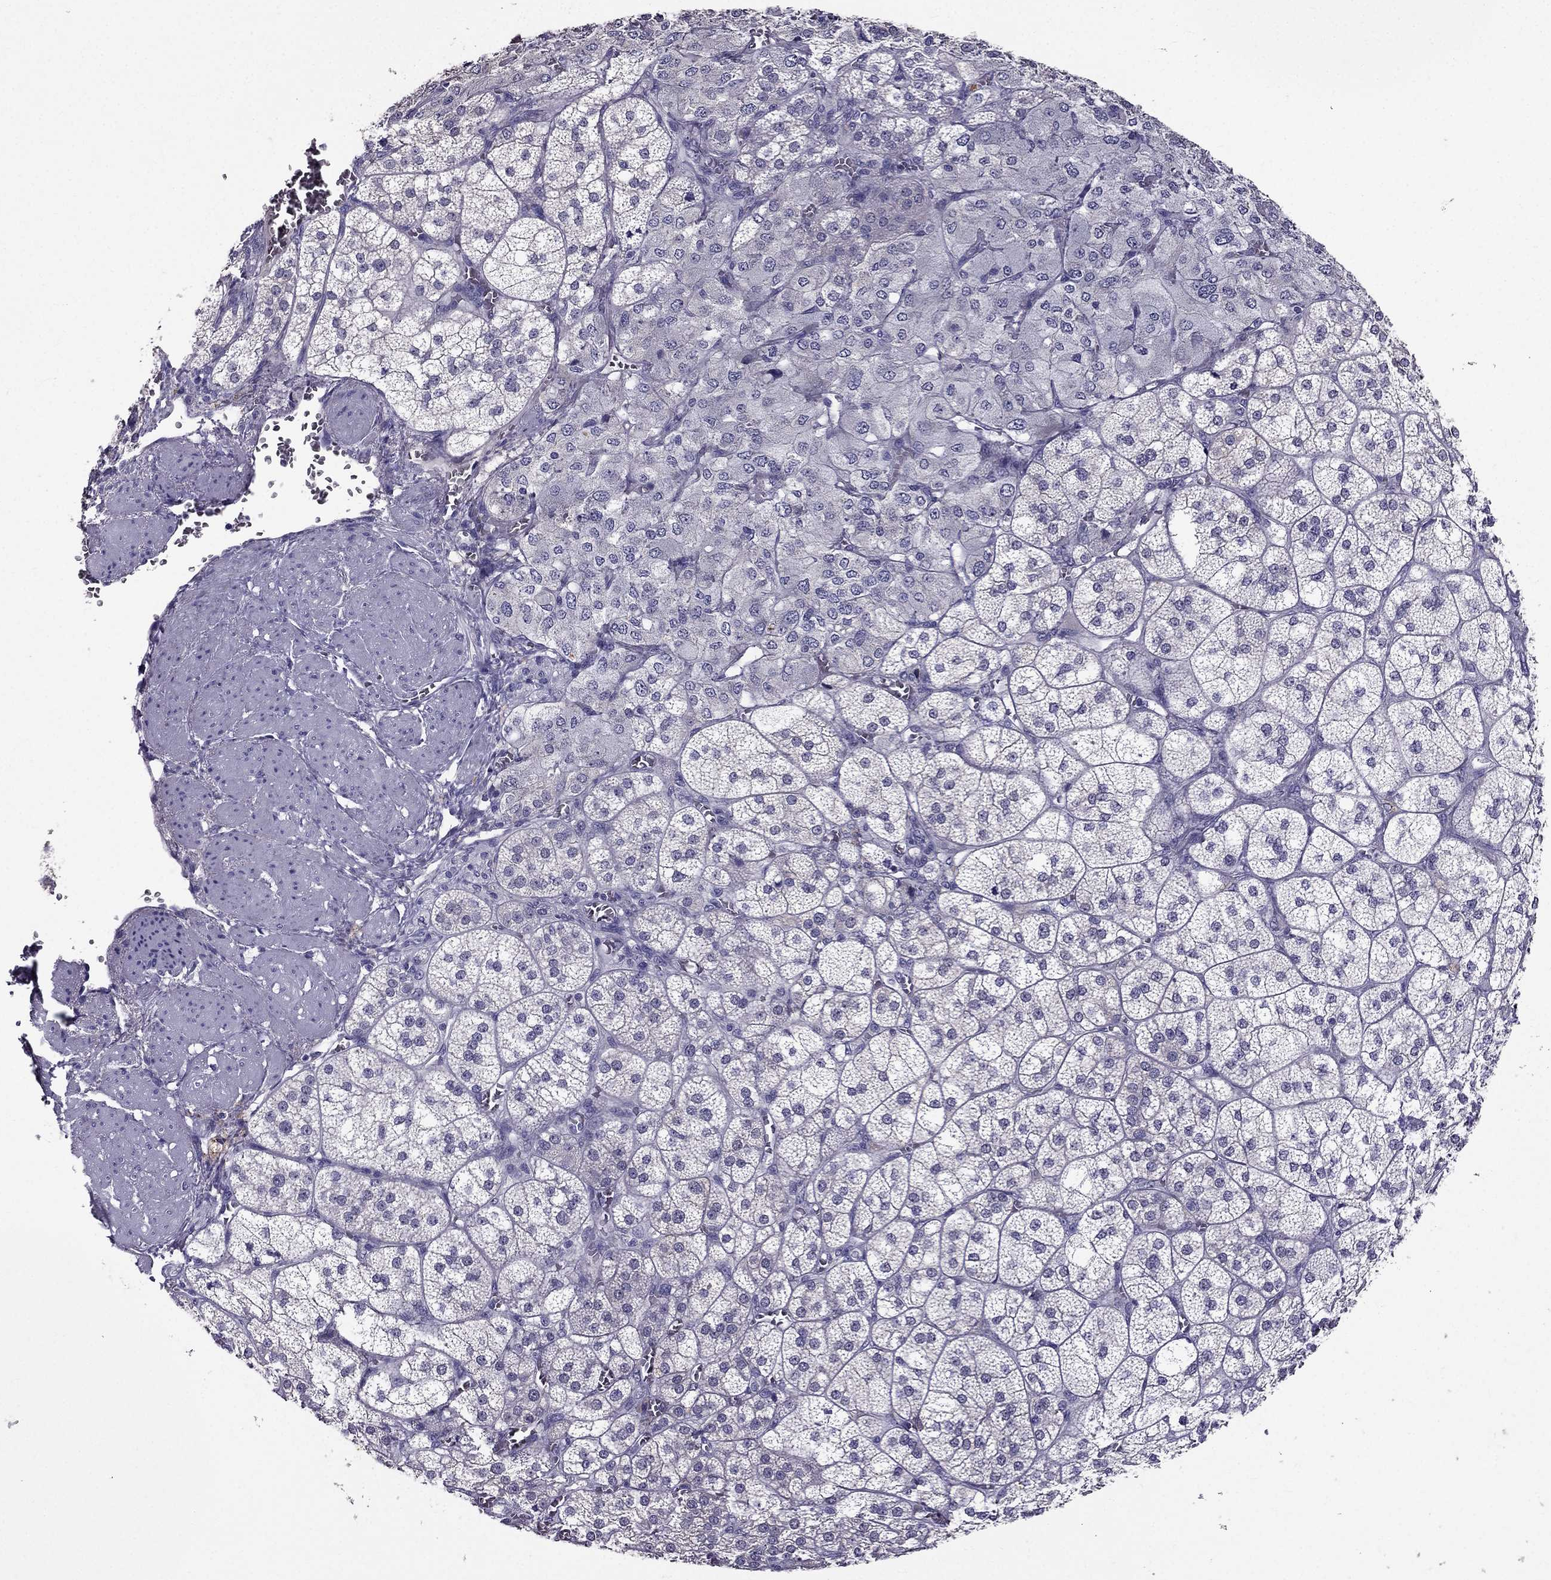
{"staining": {"intensity": "negative", "quantity": "none", "location": "none"}, "tissue": "adrenal gland", "cell_type": "Glandular cells", "image_type": "normal", "snomed": [{"axis": "morphology", "description": "Normal tissue, NOS"}, {"axis": "topography", "description": "Adrenal gland"}], "caption": "Immunohistochemistry of unremarkable adrenal gland displays no staining in glandular cells. The staining was performed using DAB to visualize the protein expression in brown, while the nuclei were stained in blue with hematoxylin (Magnification: 20x).", "gene": "DUSP15", "patient": {"sex": "female", "age": 60}}